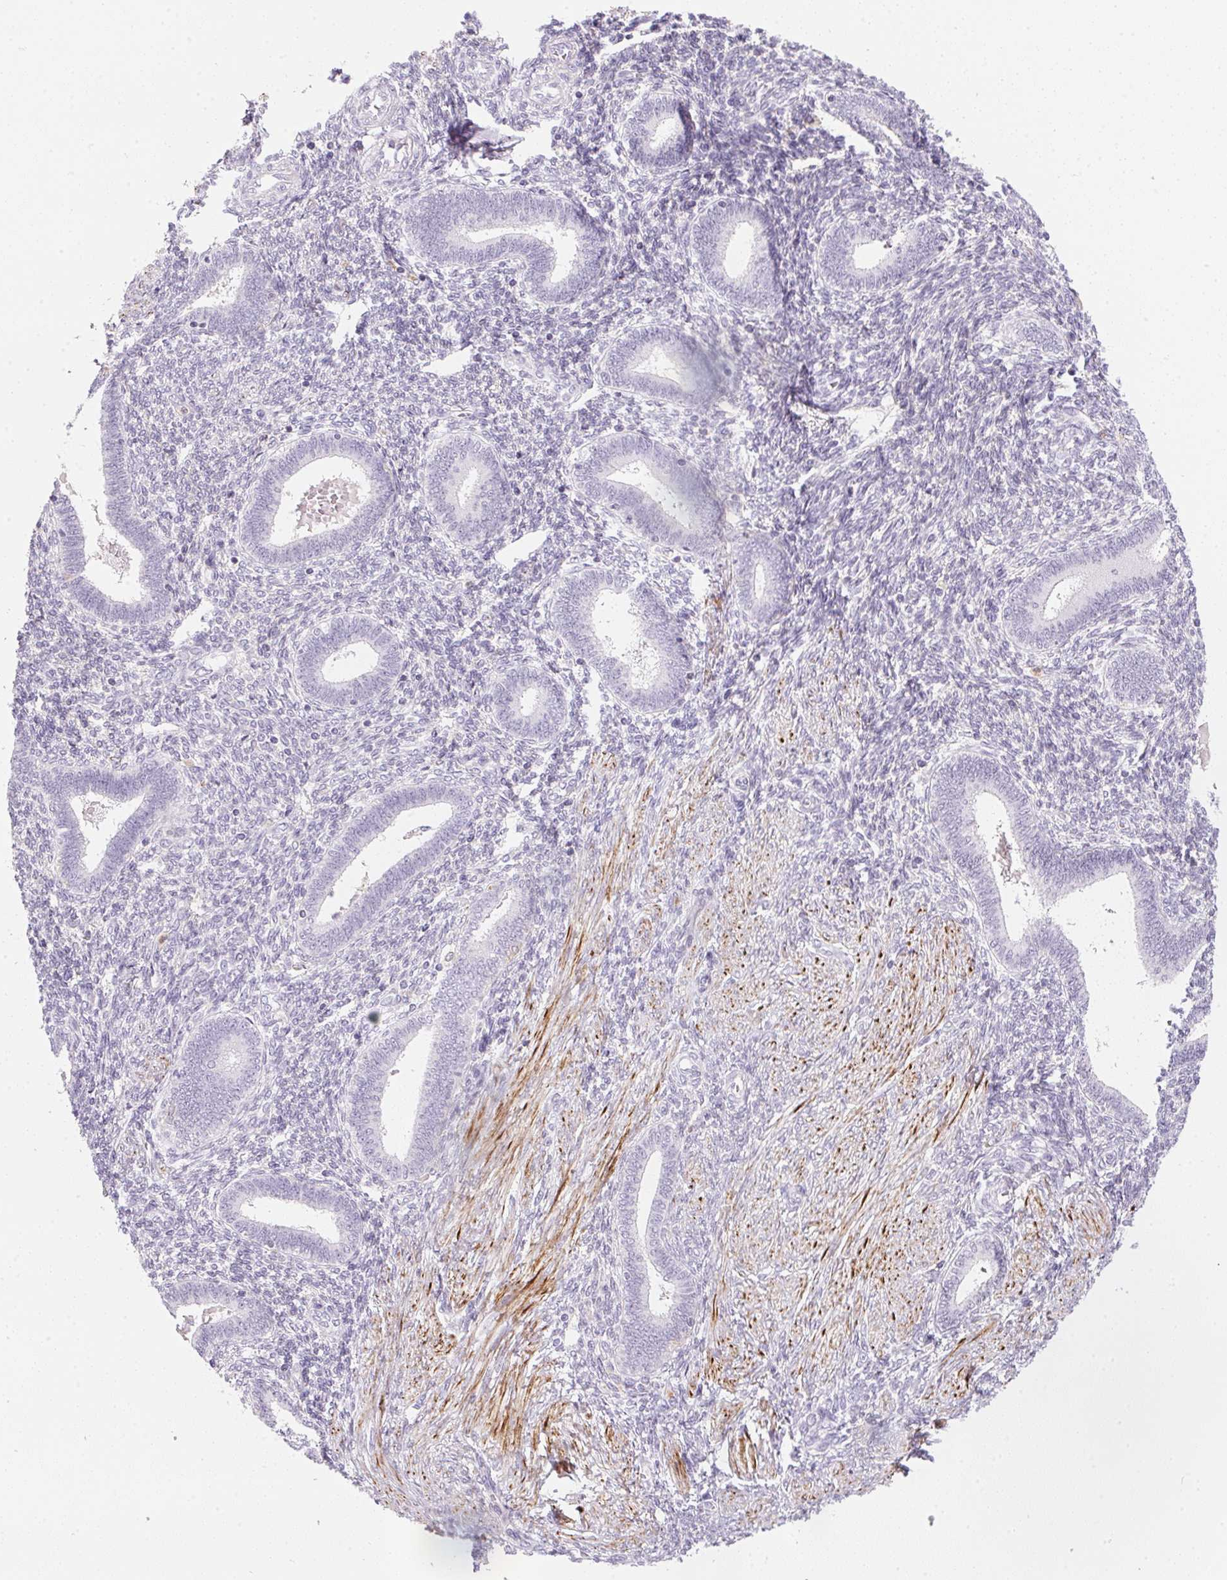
{"staining": {"intensity": "negative", "quantity": "none", "location": "none"}, "tissue": "endometrium", "cell_type": "Cells in endometrial stroma", "image_type": "normal", "snomed": [{"axis": "morphology", "description": "Normal tissue, NOS"}, {"axis": "topography", "description": "Endometrium"}], "caption": "The photomicrograph reveals no staining of cells in endometrial stroma in normal endometrium.", "gene": "ECPAS", "patient": {"sex": "female", "age": 42}}